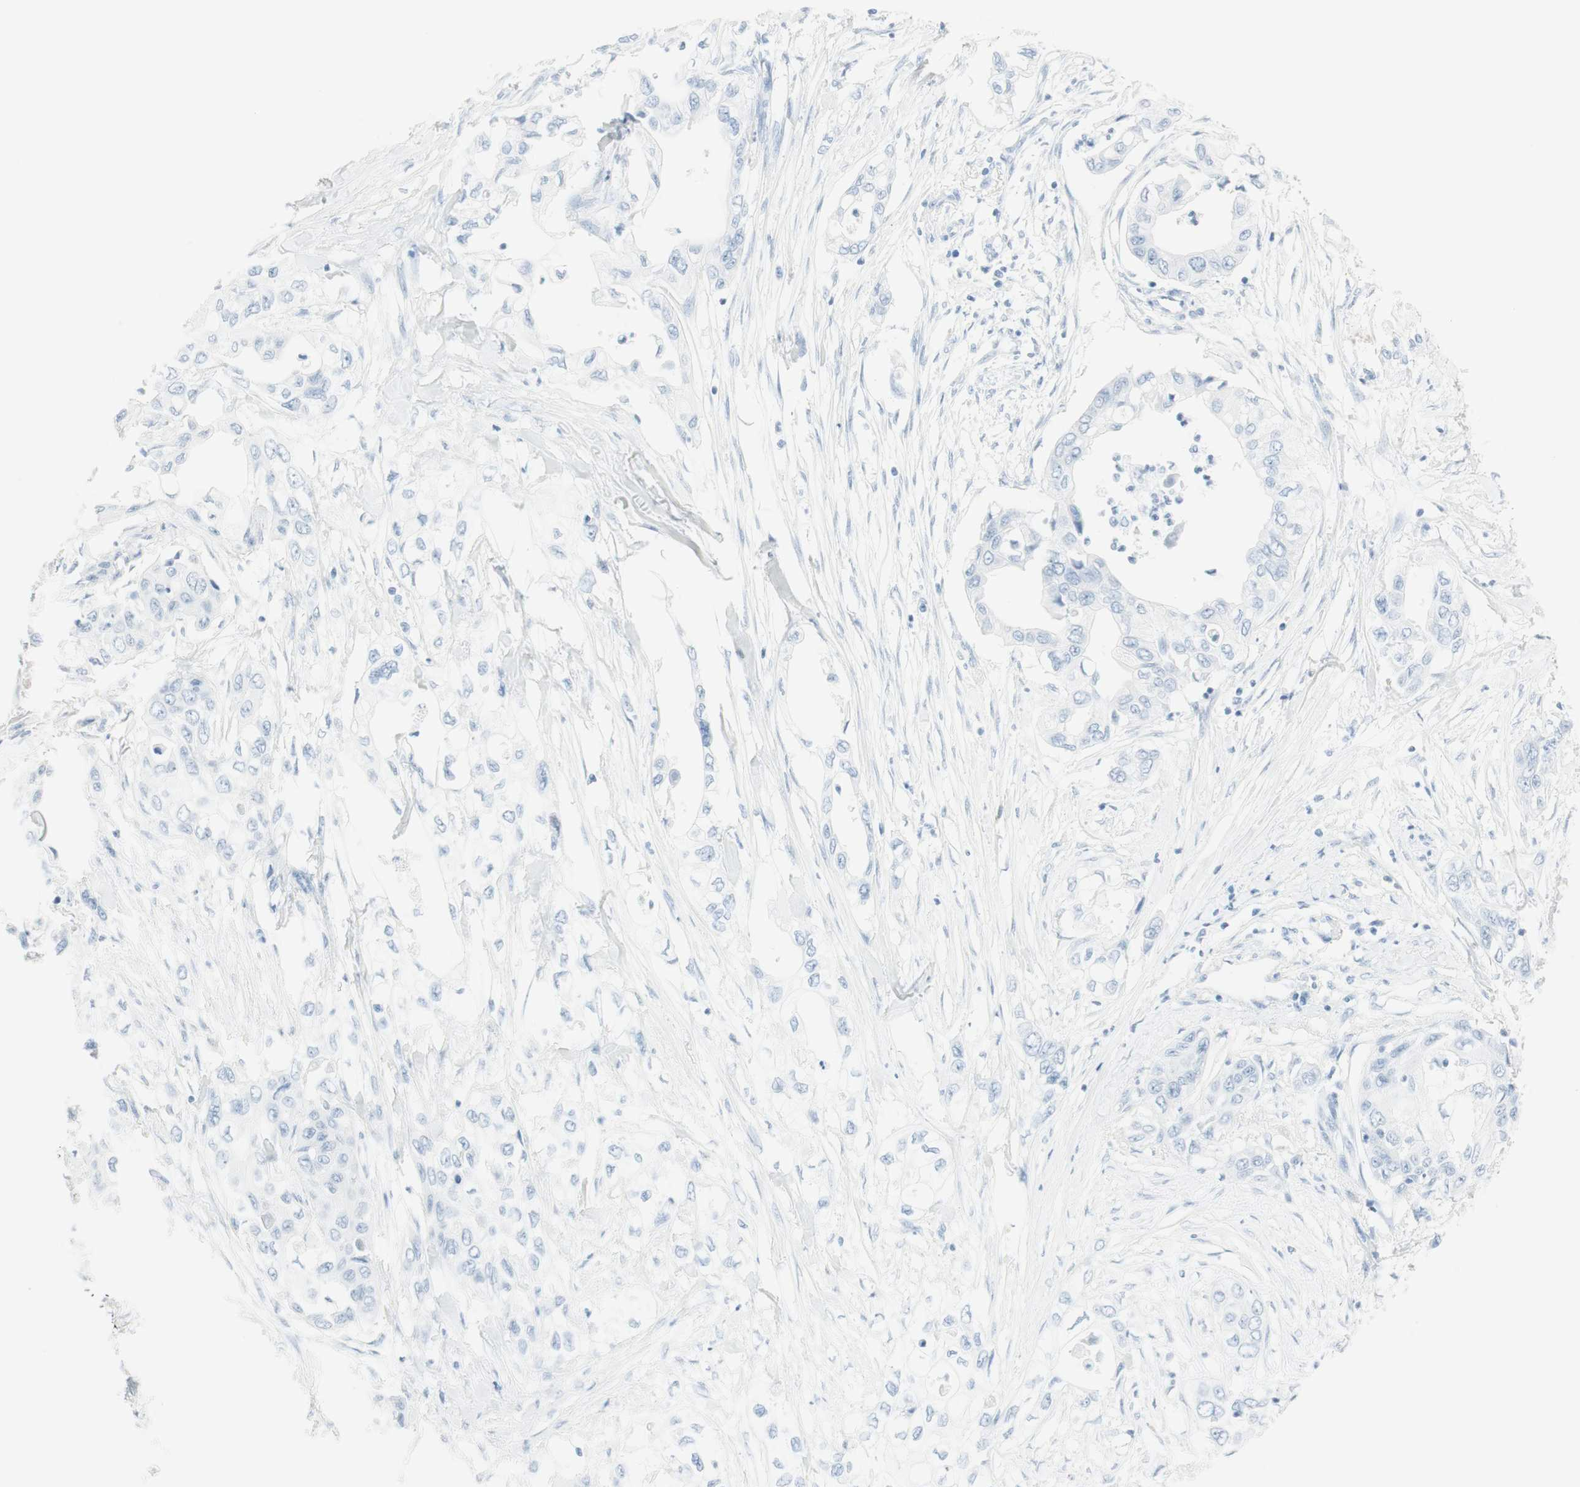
{"staining": {"intensity": "negative", "quantity": "none", "location": "none"}, "tissue": "pancreatic cancer", "cell_type": "Tumor cells", "image_type": "cancer", "snomed": [{"axis": "morphology", "description": "Adenocarcinoma, NOS"}, {"axis": "topography", "description": "Pancreas"}], "caption": "Pancreatic cancer was stained to show a protein in brown. There is no significant positivity in tumor cells.", "gene": "NAPSA", "patient": {"sex": "female", "age": 70}}